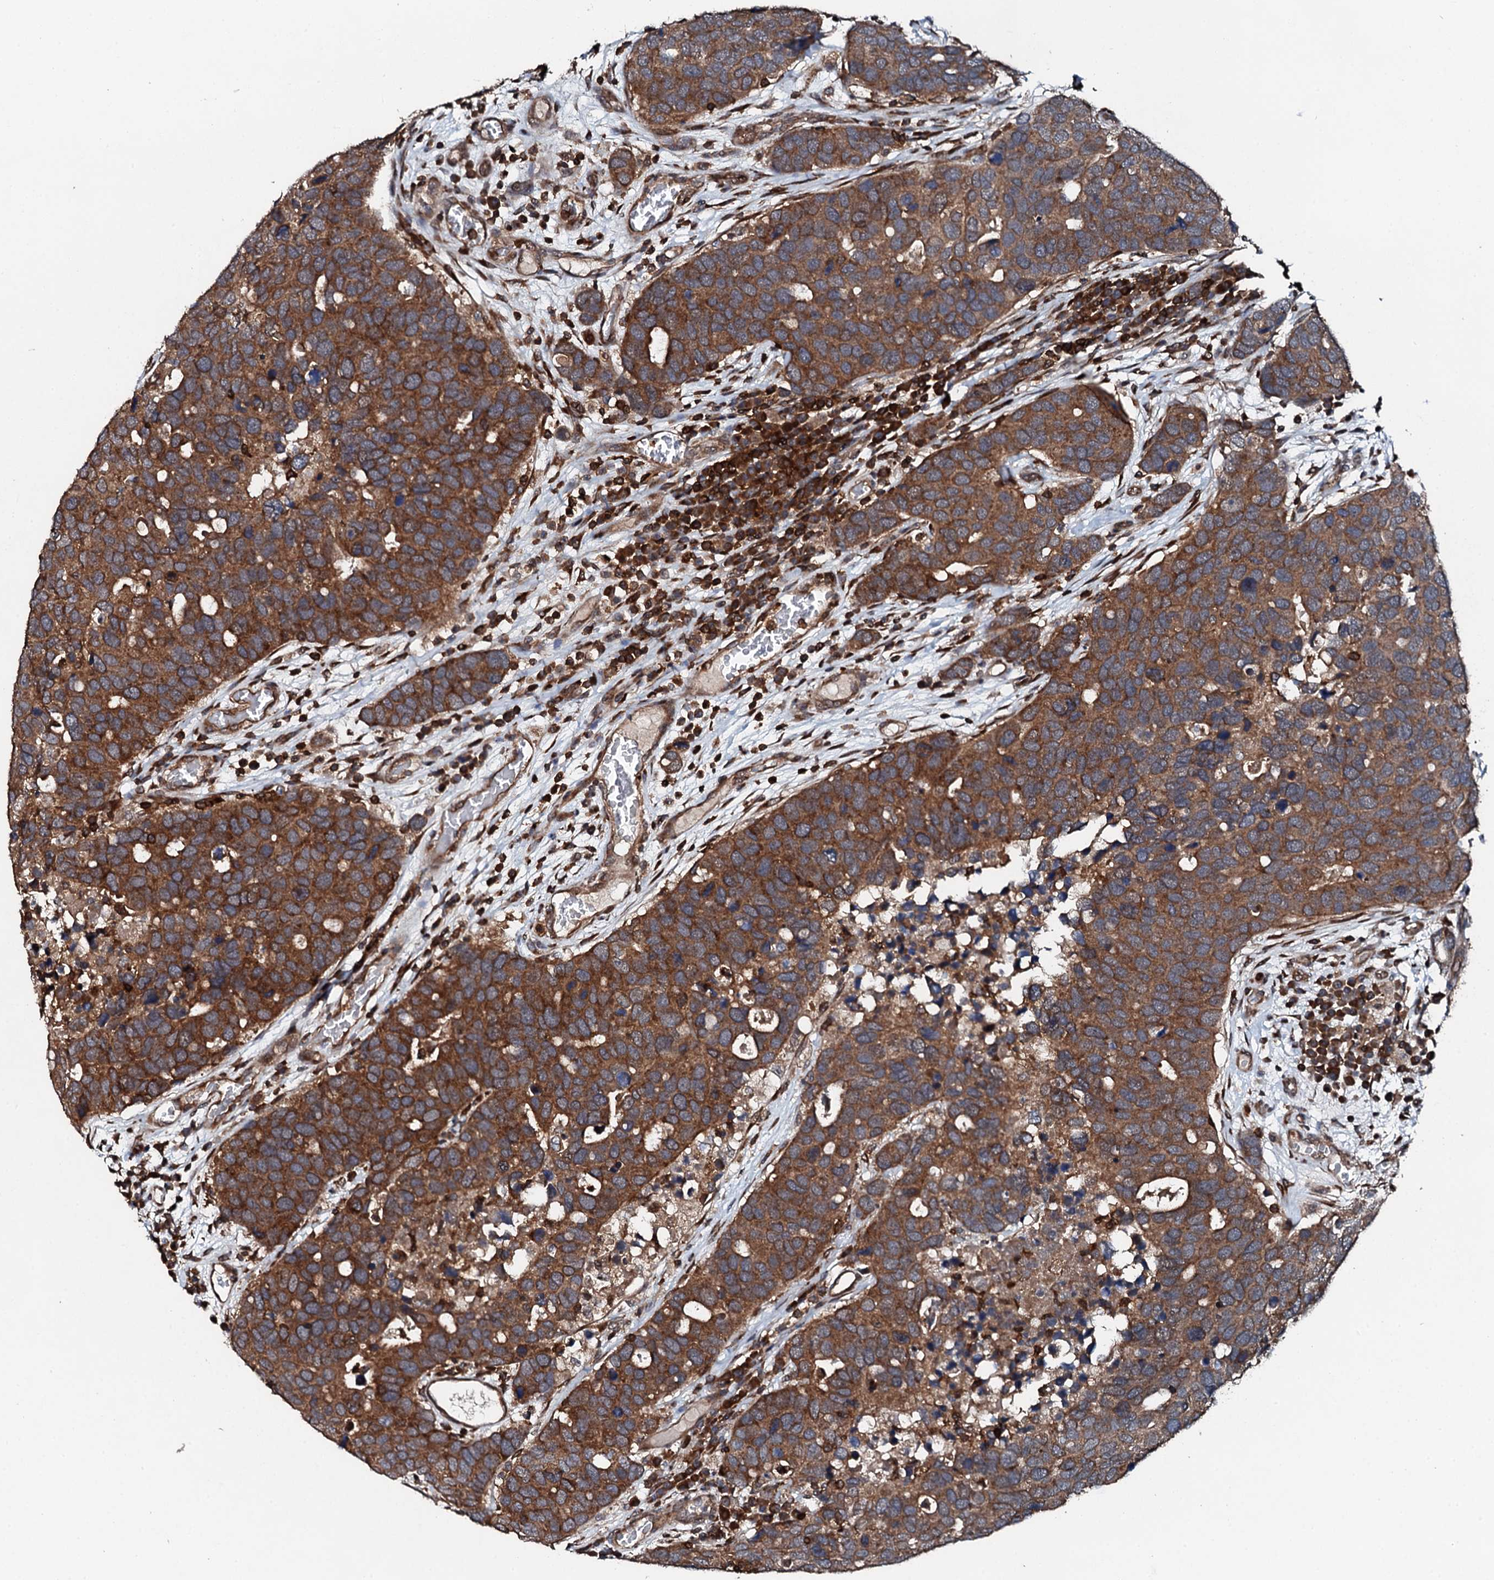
{"staining": {"intensity": "strong", "quantity": ">75%", "location": "cytoplasmic/membranous"}, "tissue": "breast cancer", "cell_type": "Tumor cells", "image_type": "cancer", "snomed": [{"axis": "morphology", "description": "Duct carcinoma"}, {"axis": "topography", "description": "Breast"}], "caption": "Approximately >75% of tumor cells in human breast invasive ductal carcinoma exhibit strong cytoplasmic/membranous protein positivity as visualized by brown immunohistochemical staining.", "gene": "EDC4", "patient": {"sex": "female", "age": 83}}